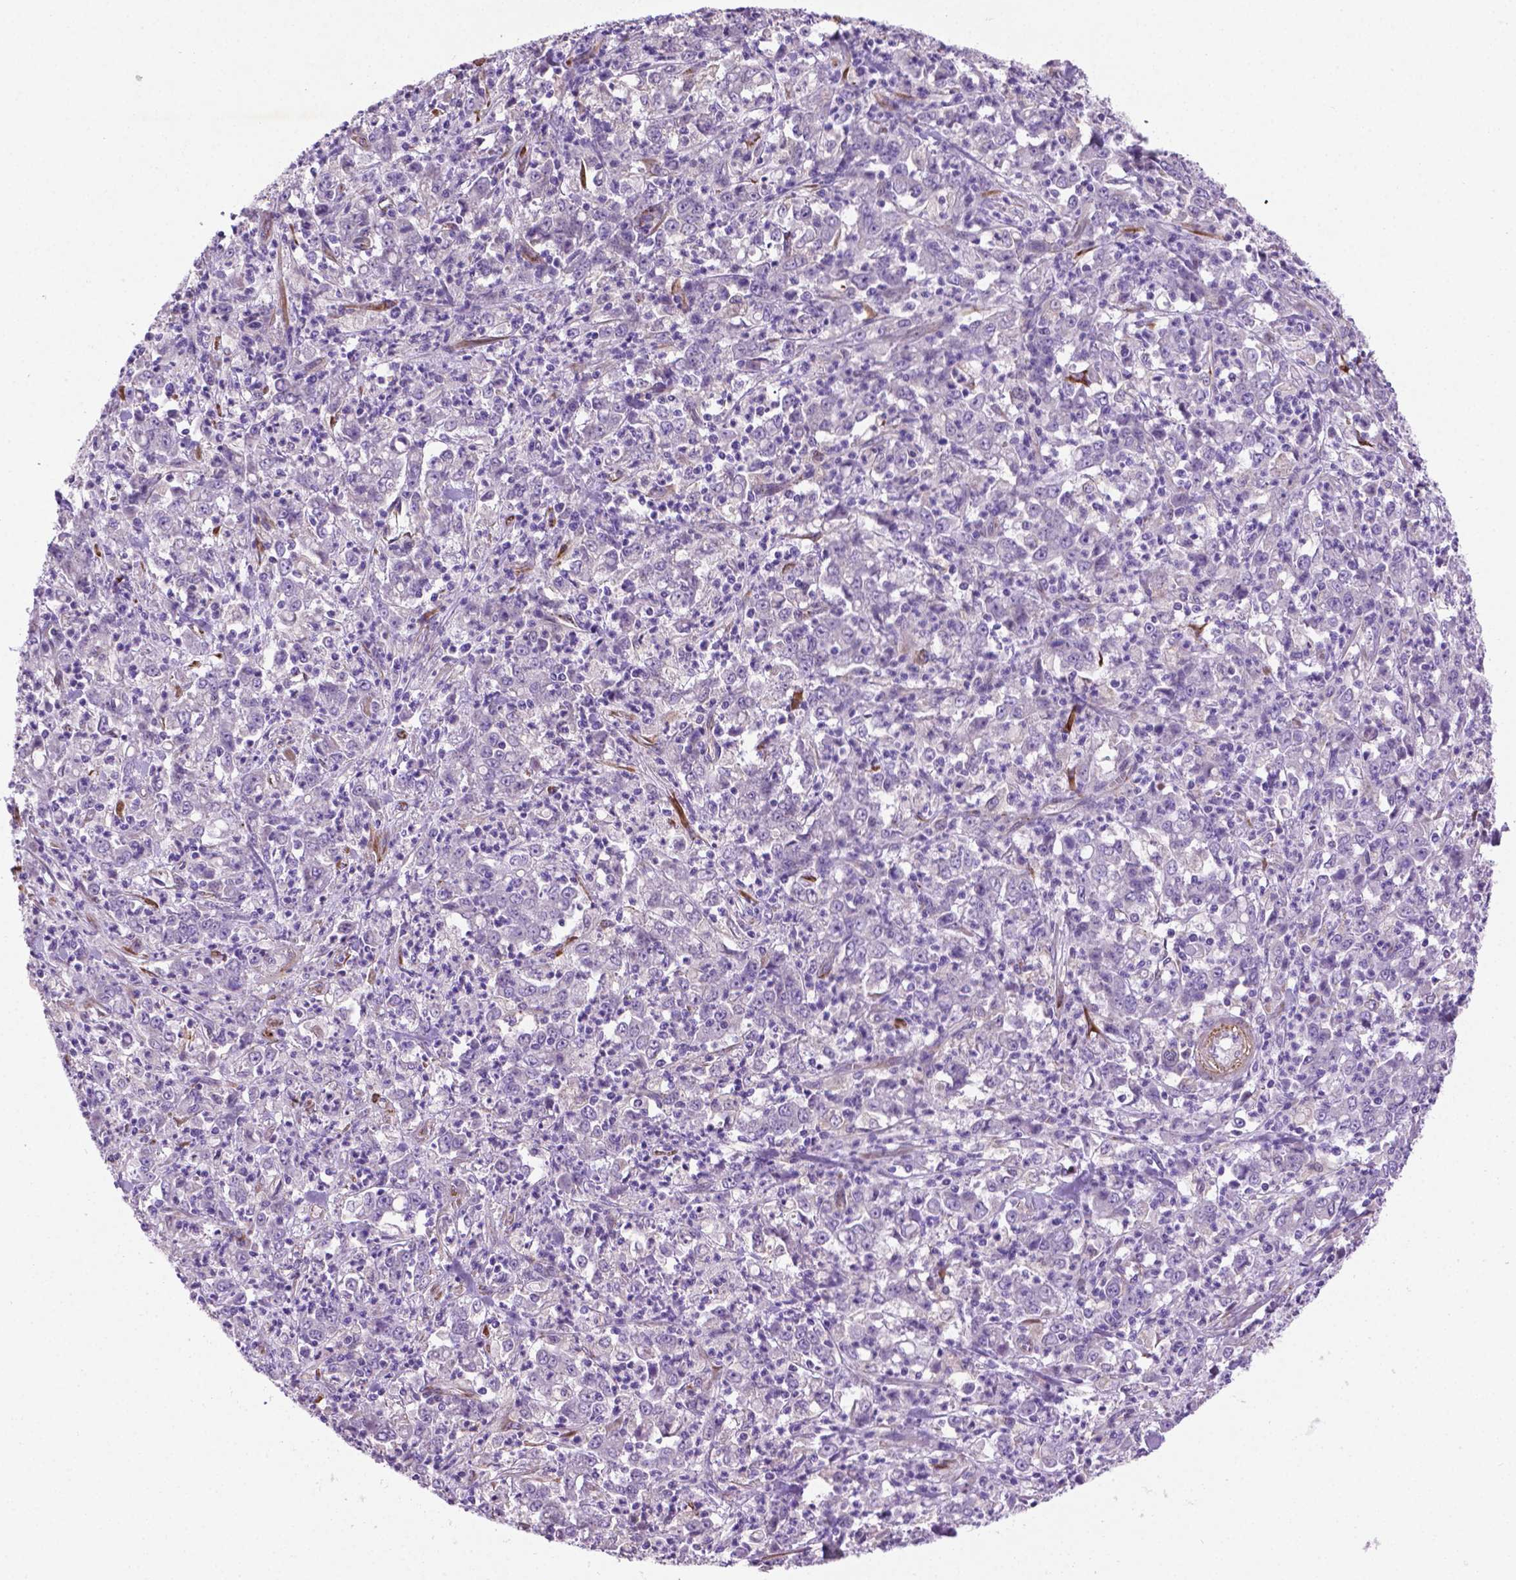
{"staining": {"intensity": "negative", "quantity": "none", "location": "none"}, "tissue": "stomach cancer", "cell_type": "Tumor cells", "image_type": "cancer", "snomed": [{"axis": "morphology", "description": "Adenocarcinoma, NOS"}, {"axis": "topography", "description": "Stomach, lower"}], "caption": "This is a photomicrograph of immunohistochemistry (IHC) staining of stomach cancer, which shows no positivity in tumor cells.", "gene": "CCER2", "patient": {"sex": "female", "age": 71}}